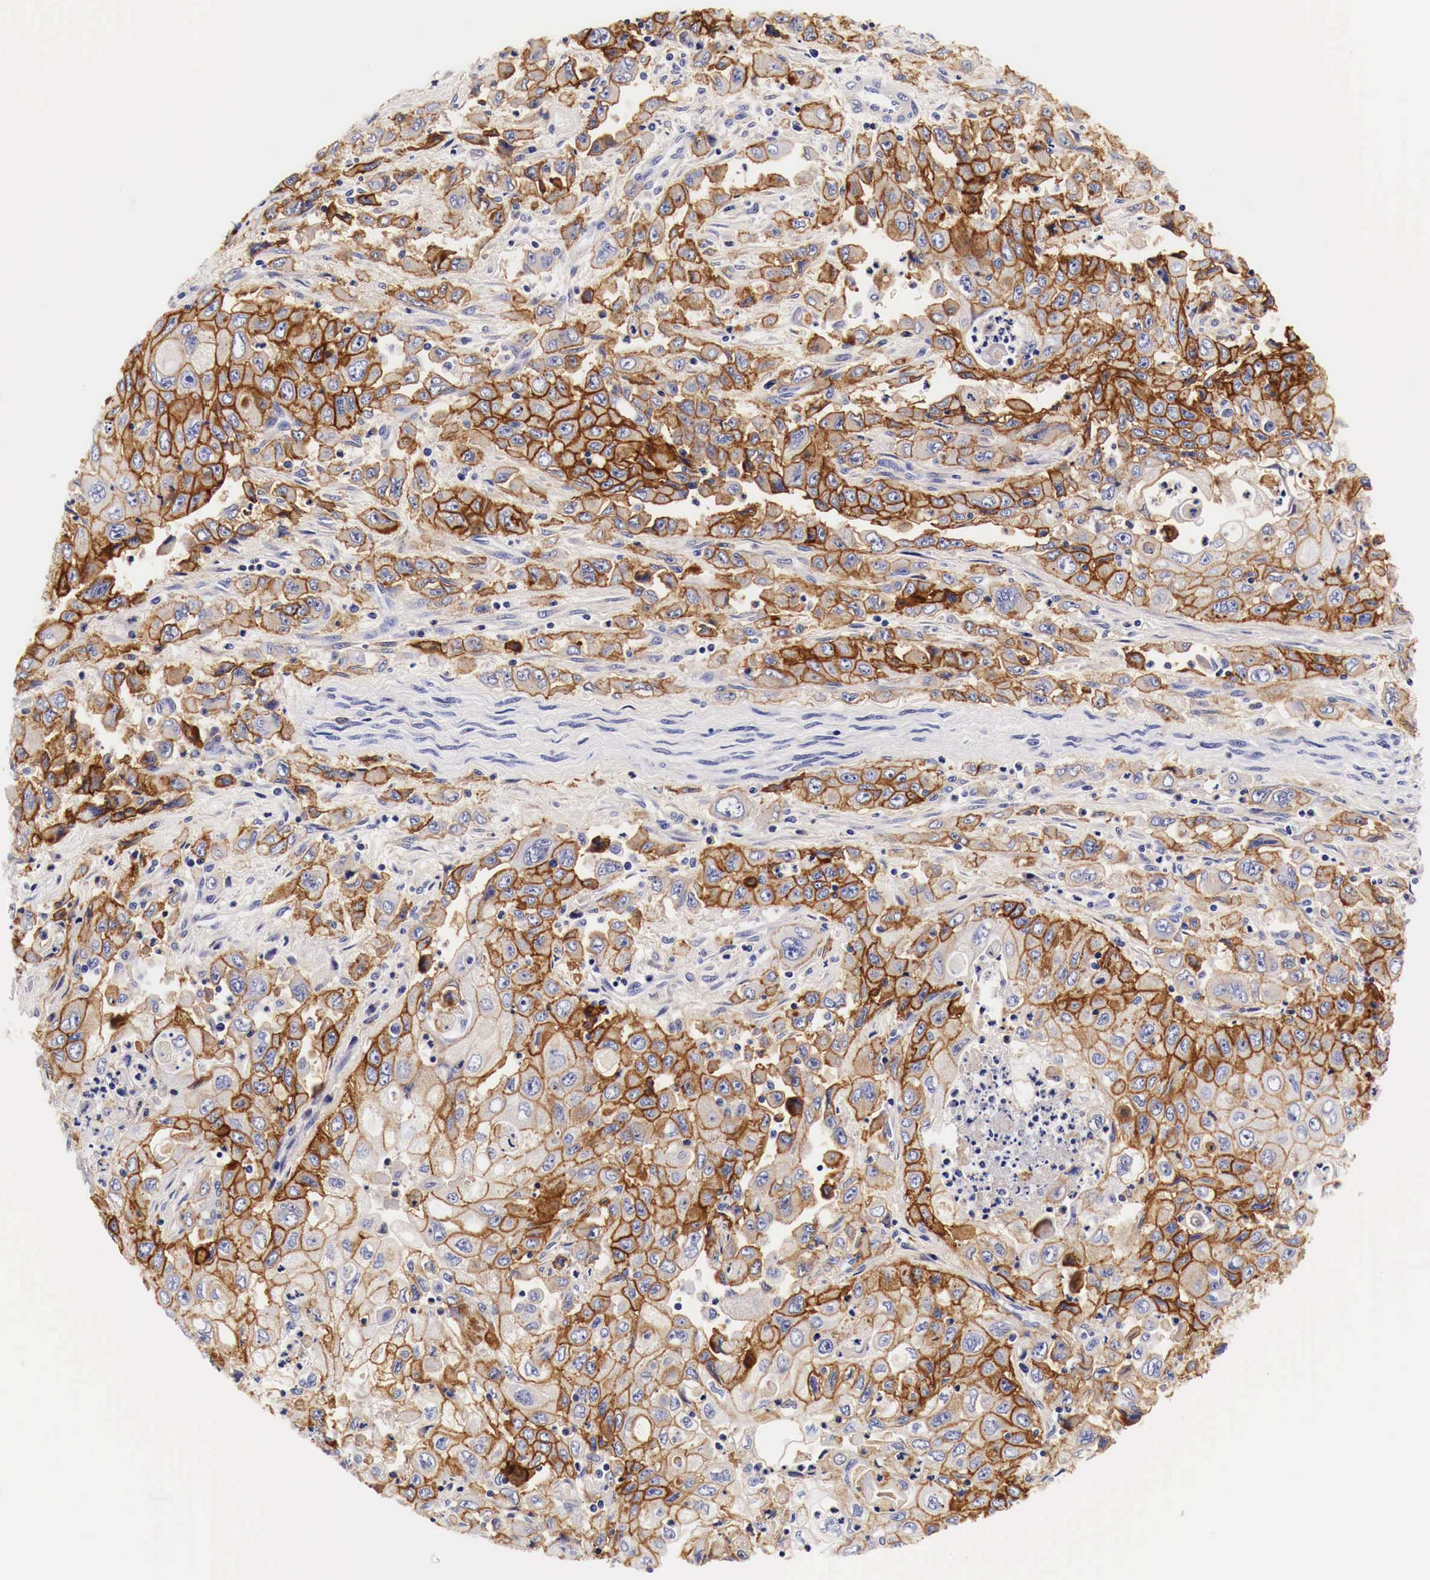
{"staining": {"intensity": "strong", "quantity": ">75%", "location": "cytoplasmic/membranous"}, "tissue": "pancreatic cancer", "cell_type": "Tumor cells", "image_type": "cancer", "snomed": [{"axis": "morphology", "description": "Adenocarcinoma, NOS"}, {"axis": "topography", "description": "Pancreas"}], "caption": "Protein analysis of pancreatic cancer tissue reveals strong cytoplasmic/membranous staining in approximately >75% of tumor cells.", "gene": "EGFR", "patient": {"sex": "male", "age": 70}}